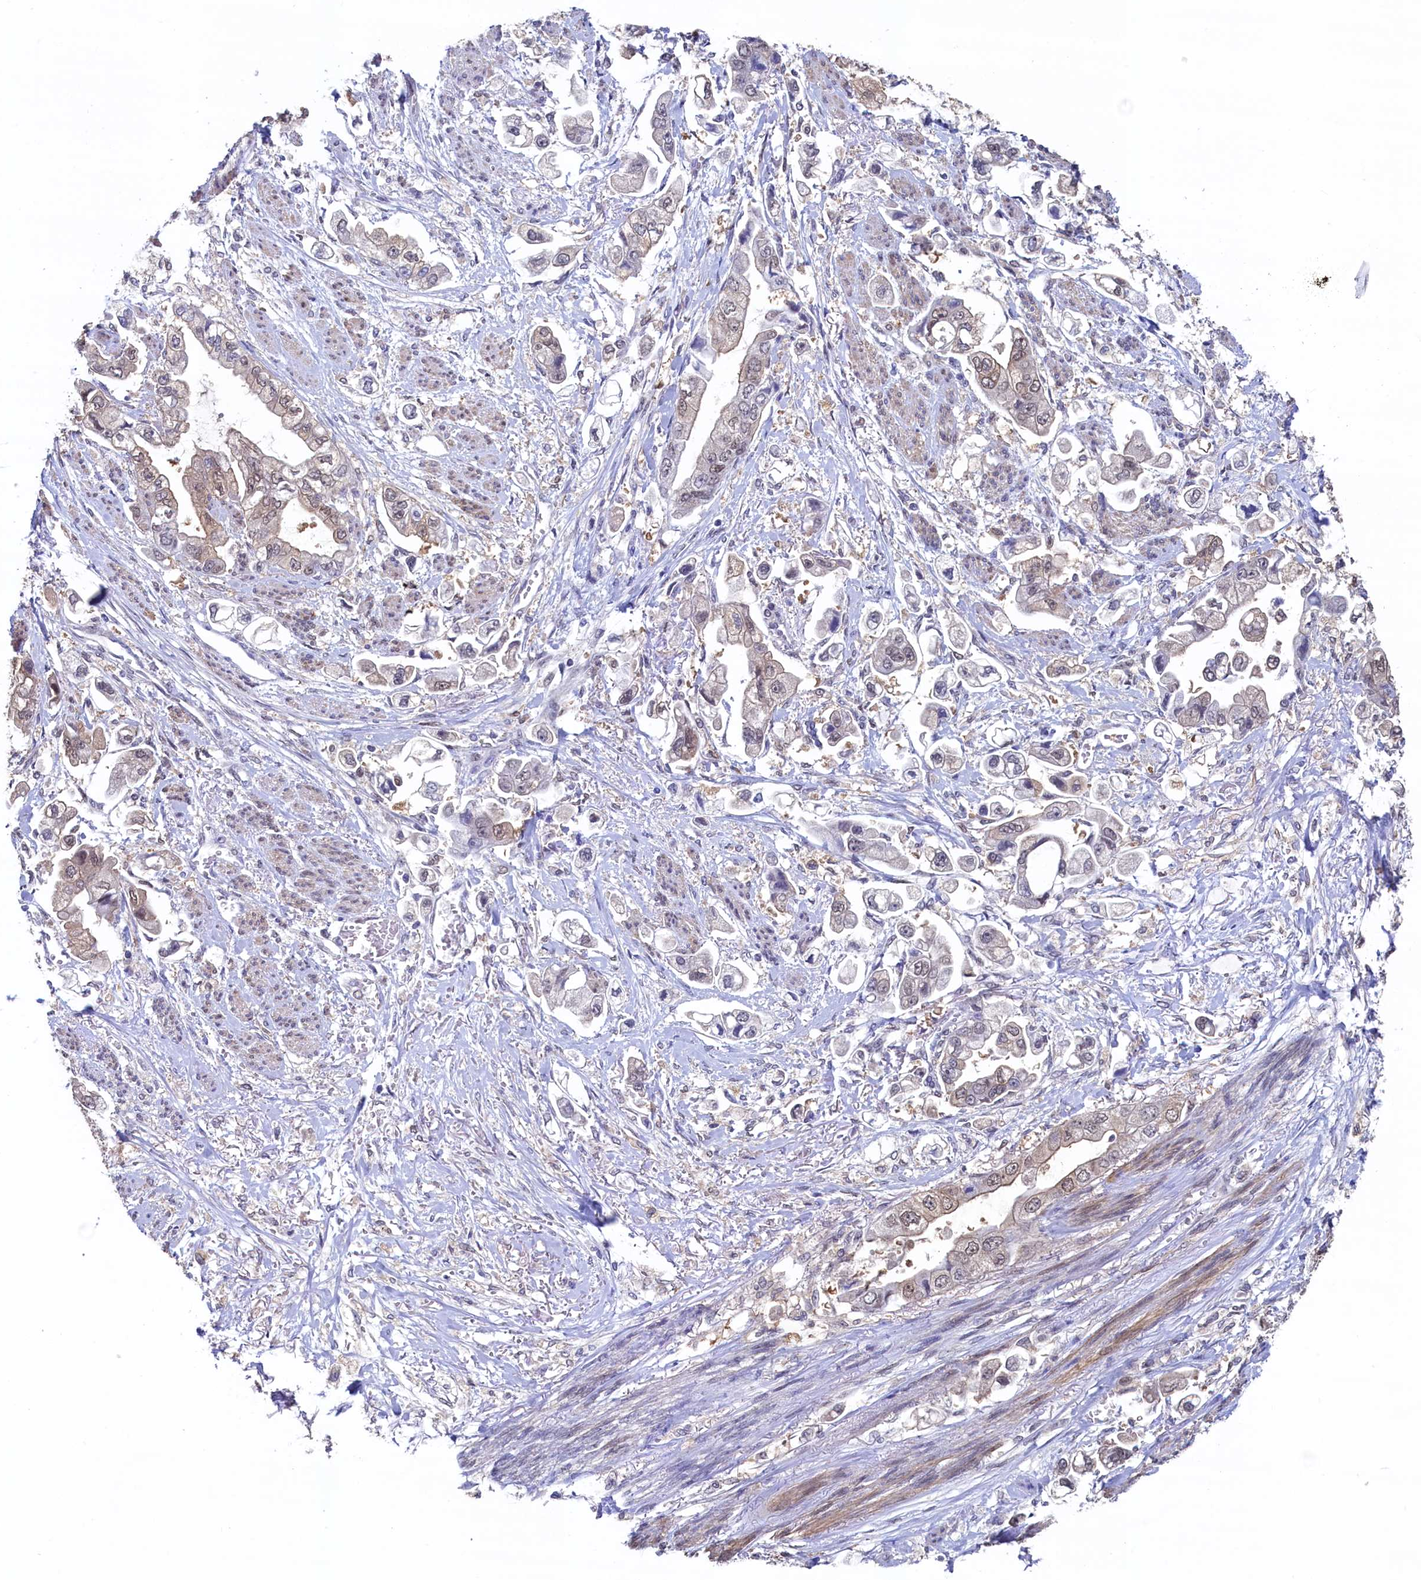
{"staining": {"intensity": "weak", "quantity": "<25%", "location": "nuclear"}, "tissue": "stomach cancer", "cell_type": "Tumor cells", "image_type": "cancer", "snomed": [{"axis": "morphology", "description": "Adenocarcinoma, NOS"}, {"axis": "topography", "description": "Stomach"}], "caption": "Human stomach adenocarcinoma stained for a protein using IHC reveals no staining in tumor cells.", "gene": "AHCY", "patient": {"sex": "male", "age": 62}}